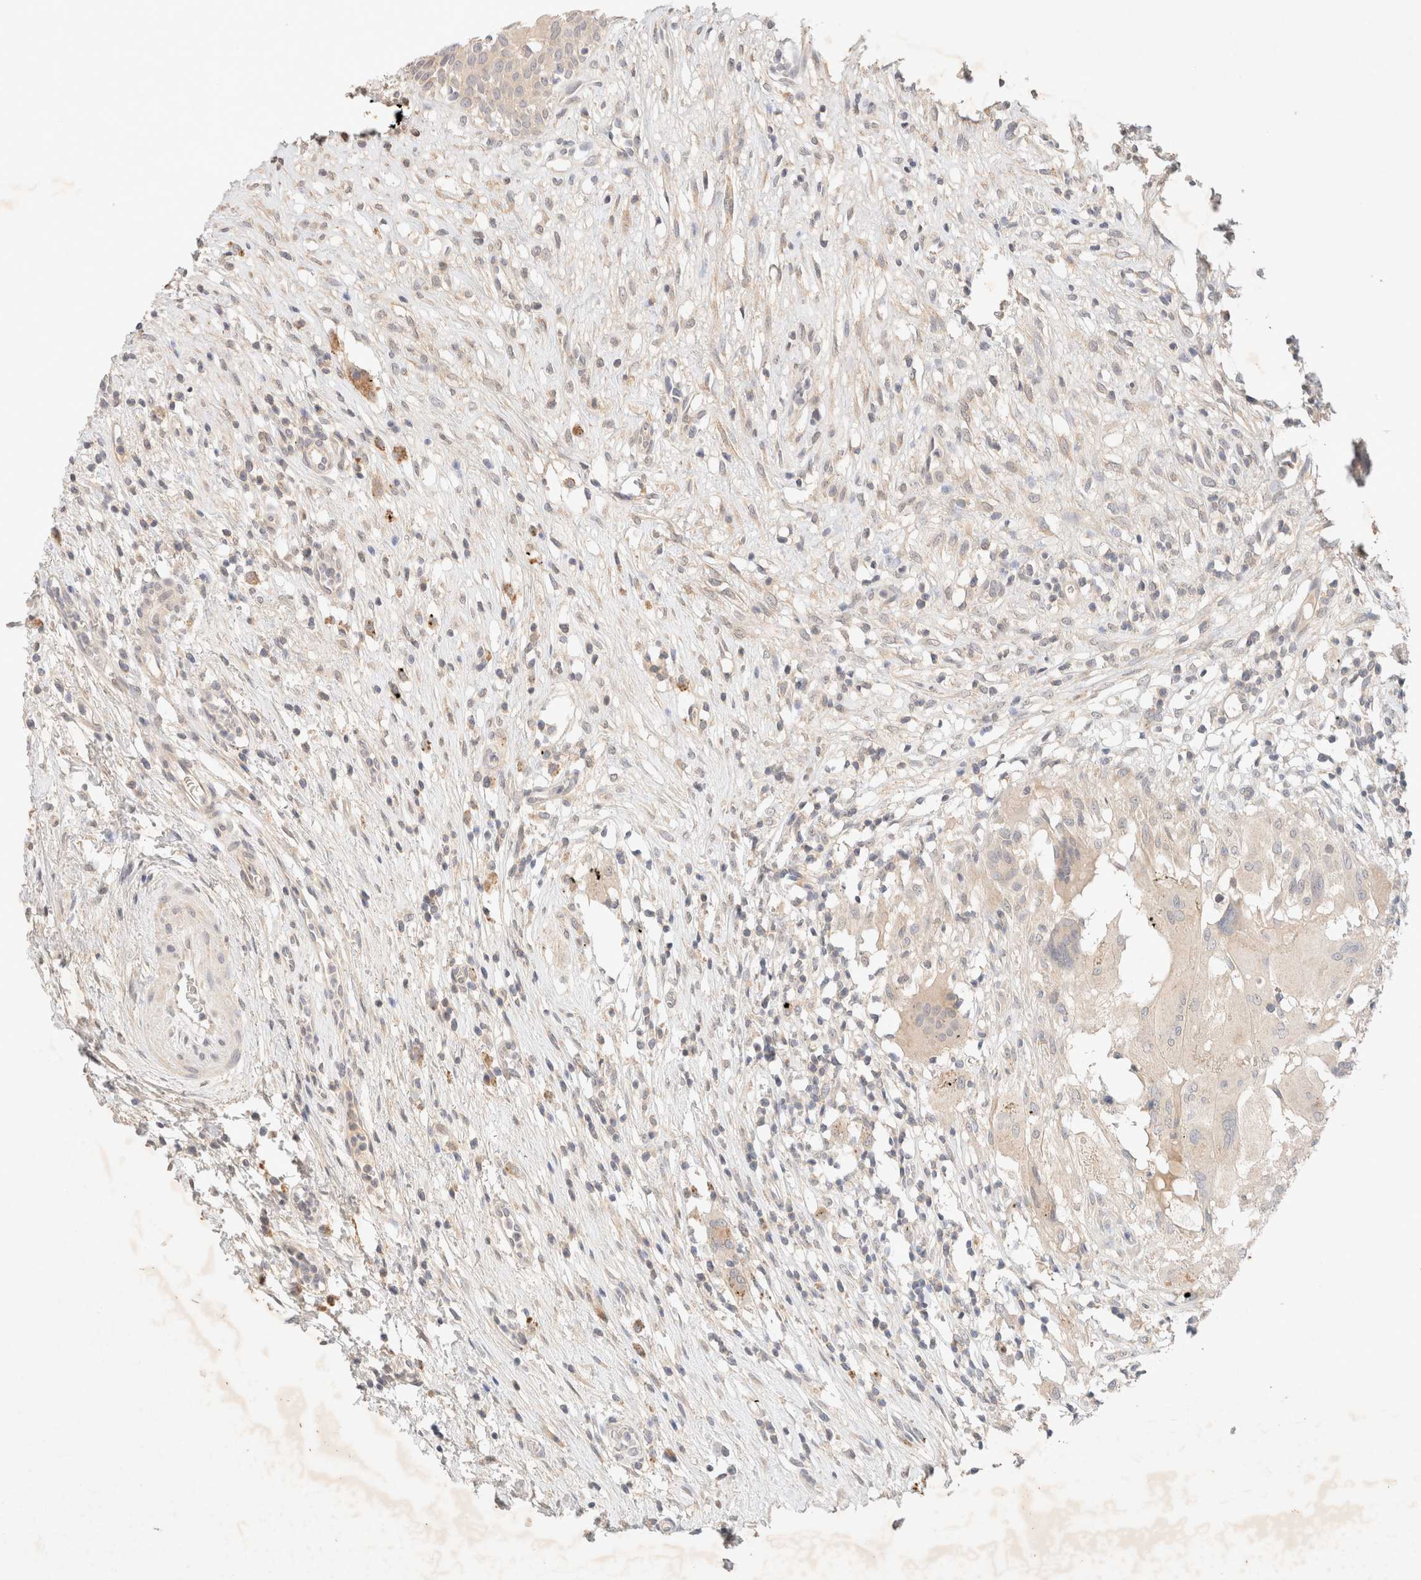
{"staining": {"intensity": "negative", "quantity": "none", "location": "none"}, "tissue": "urothelial cancer", "cell_type": "Tumor cells", "image_type": "cancer", "snomed": [{"axis": "morphology", "description": "Normal tissue, NOS"}, {"axis": "morphology", "description": "Urothelial carcinoma, Low grade"}, {"axis": "topography", "description": "Smooth muscle"}, {"axis": "topography", "description": "Urinary bladder"}], "caption": "Low-grade urothelial carcinoma was stained to show a protein in brown. There is no significant positivity in tumor cells.", "gene": "SARM1", "patient": {"sex": "male", "age": 60}}